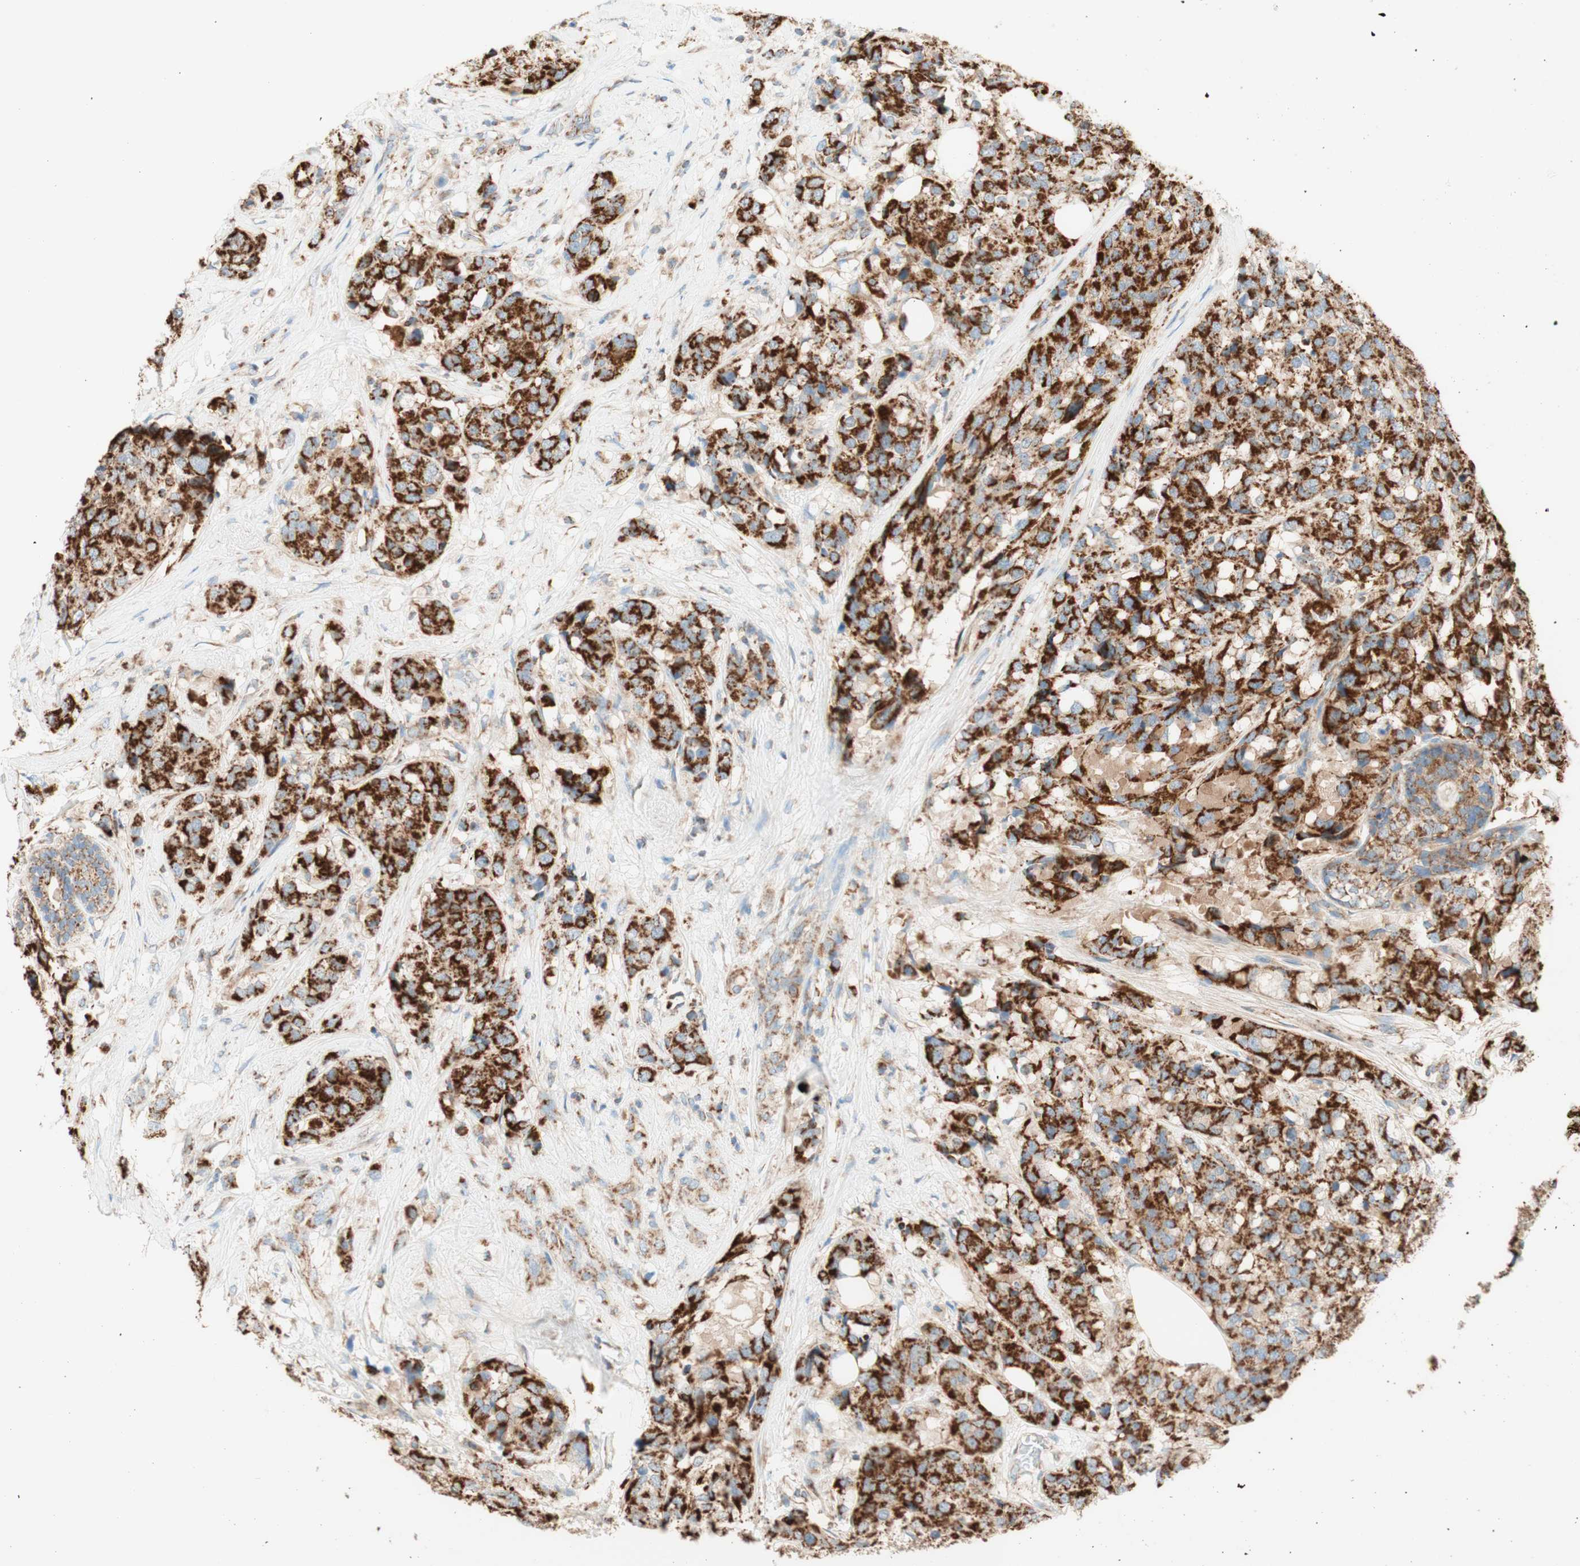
{"staining": {"intensity": "strong", "quantity": ">75%", "location": "cytoplasmic/membranous"}, "tissue": "breast cancer", "cell_type": "Tumor cells", "image_type": "cancer", "snomed": [{"axis": "morphology", "description": "Lobular carcinoma"}, {"axis": "topography", "description": "Breast"}], "caption": "This micrograph shows IHC staining of breast cancer (lobular carcinoma), with high strong cytoplasmic/membranous positivity in about >75% of tumor cells.", "gene": "TOMM20", "patient": {"sex": "female", "age": 59}}